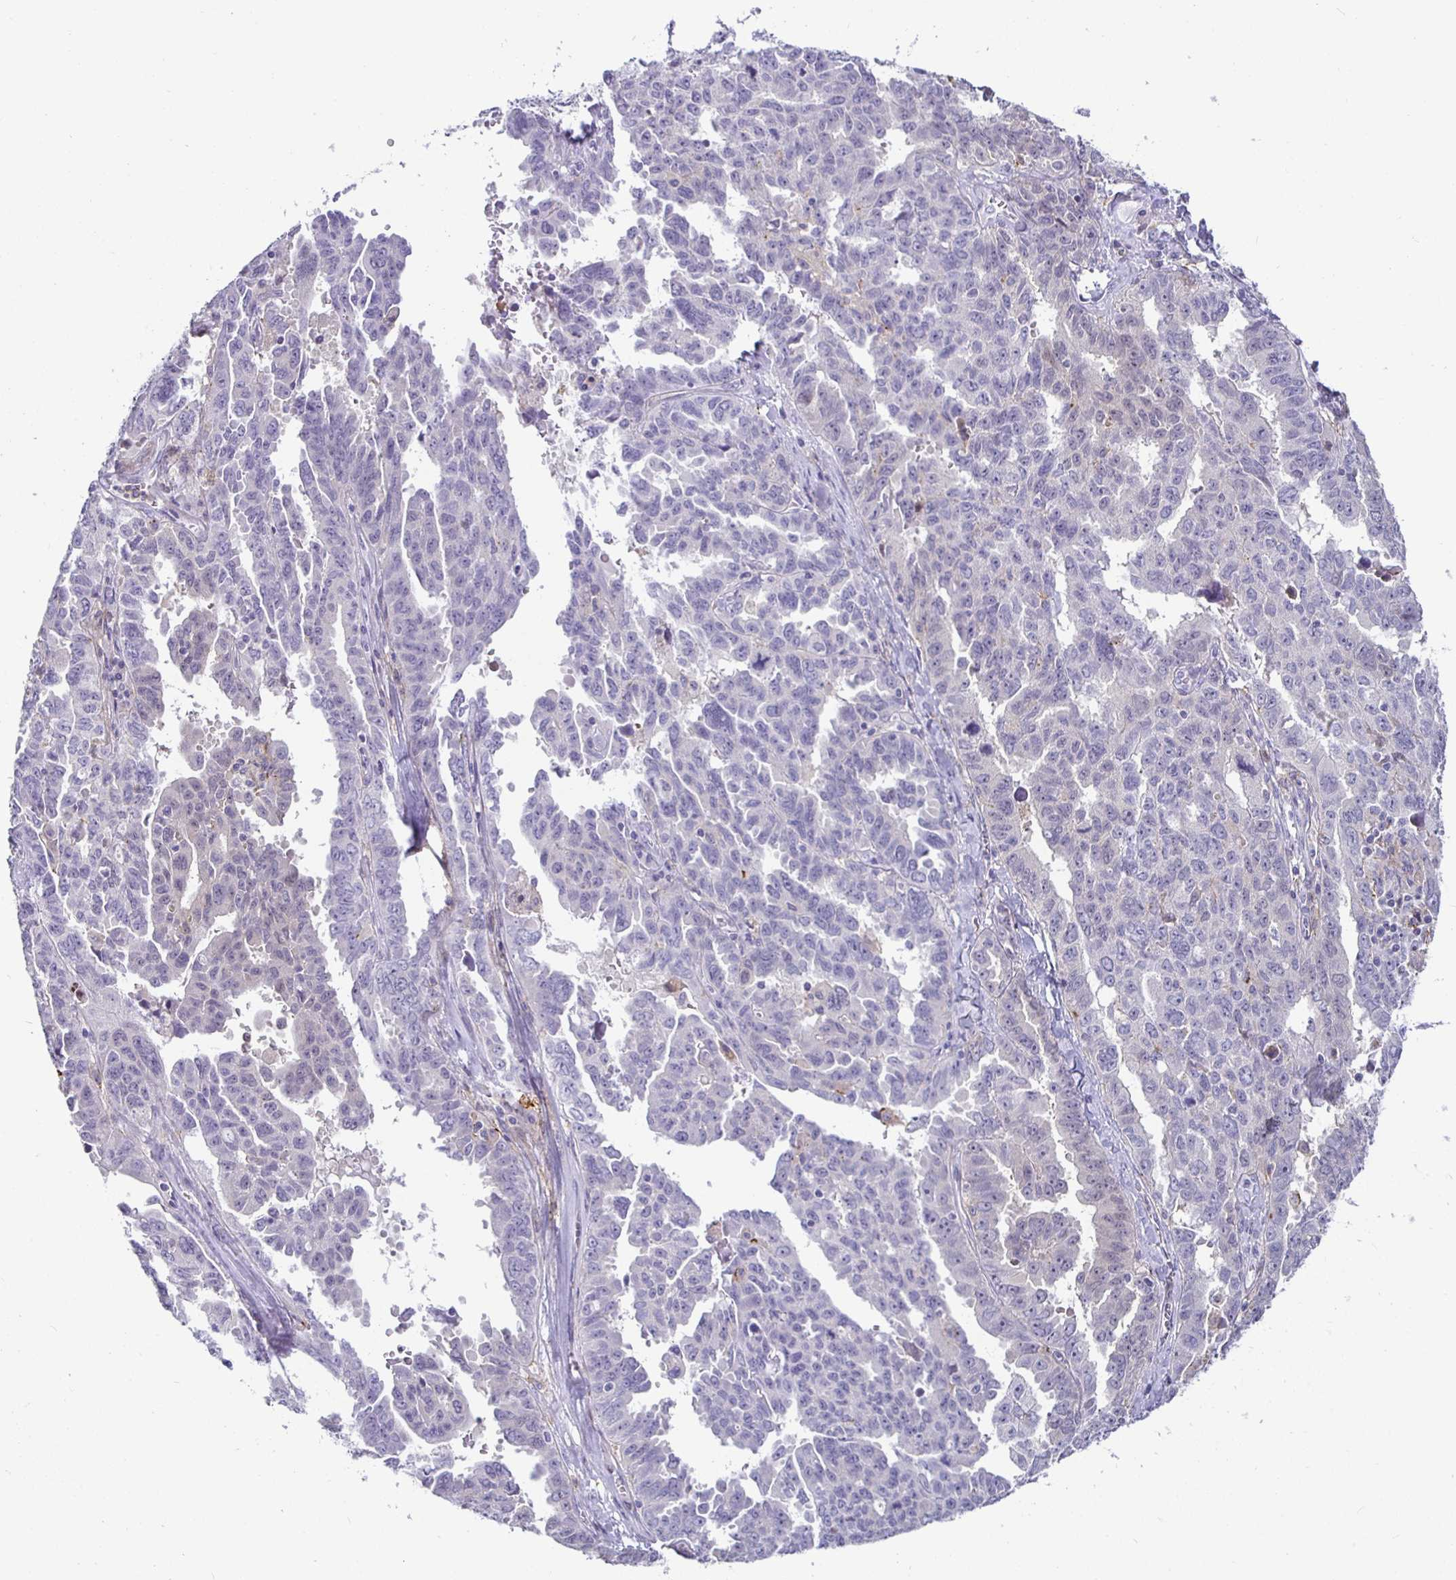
{"staining": {"intensity": "negative", "quantity": "none", "location": "none"}, "tissue": "ovarian cancer", "cell_type": "Tumor cells", "image_type": "cancer", "snomed": [{"axis": "morphology", "description": "Adenocarcinoma, NOS"}, {"axis": "morphology", "description": "Carcinoma, endometroid"}, {"axis": "topography", "description": "Ovary"}], "caption": "High power microscopy image of an IHC micrograph of ovarian endometroid carcinoma, revealing no significant staining in tumor cells.", "gene": "SIRPA", "patient": {"sex": "female", "age": 72}}